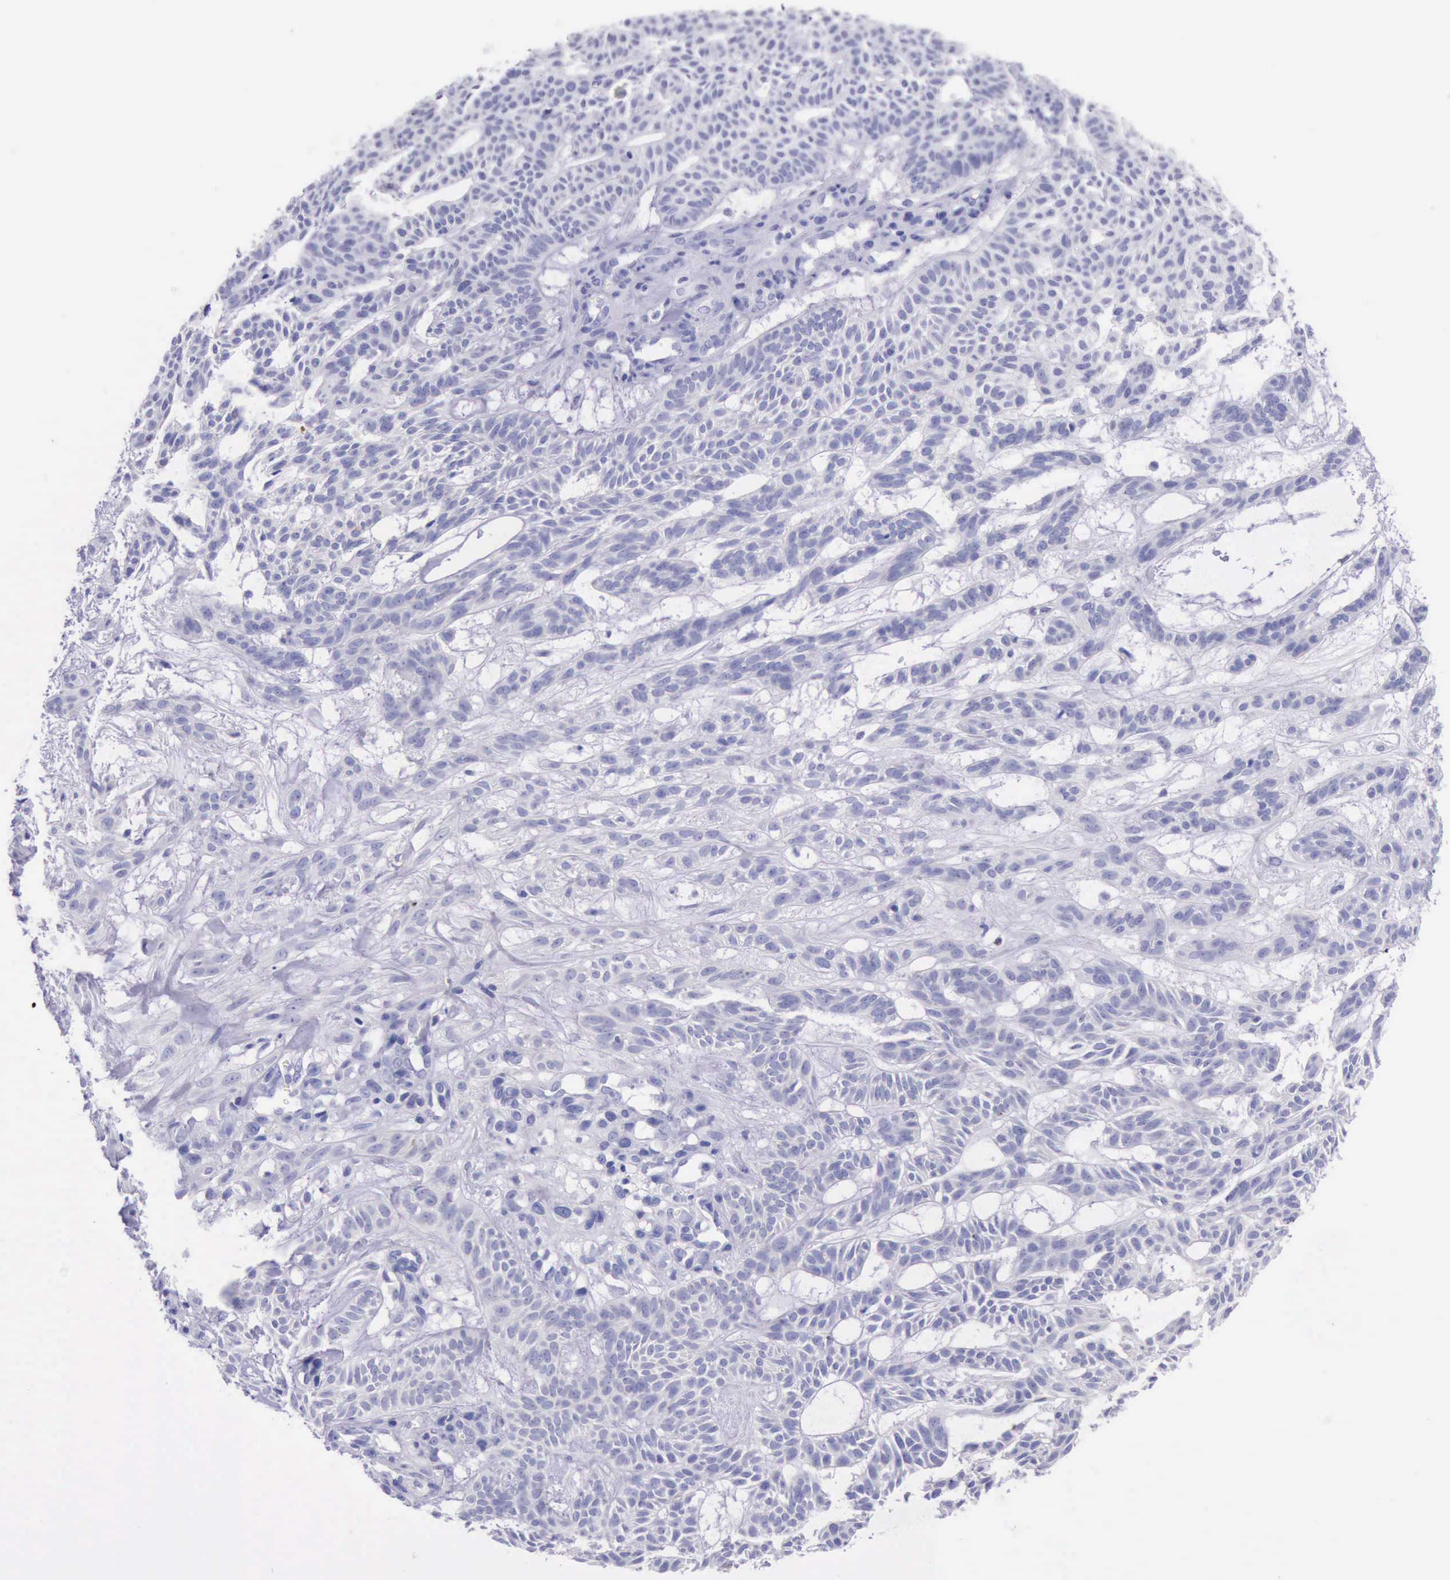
{"staining": {"intensity": "negative", "quantity": "none", "location": "none"}, "tissue": "skin cancer", "cell_type": "Tumor cells", "image_type": "cancer", "snomed": [{"axis": "morphology", "description": "Basal cell carcinoma"}, {"axis": "topography", "description": "Skin"}], "caption": "This is an immunohistochemistry histopathology image of basal cell carcinoma (skin). There is no staining in tumor cells.", "gene": "KRT8", "patient": {"sex": "male", "age": 75}}